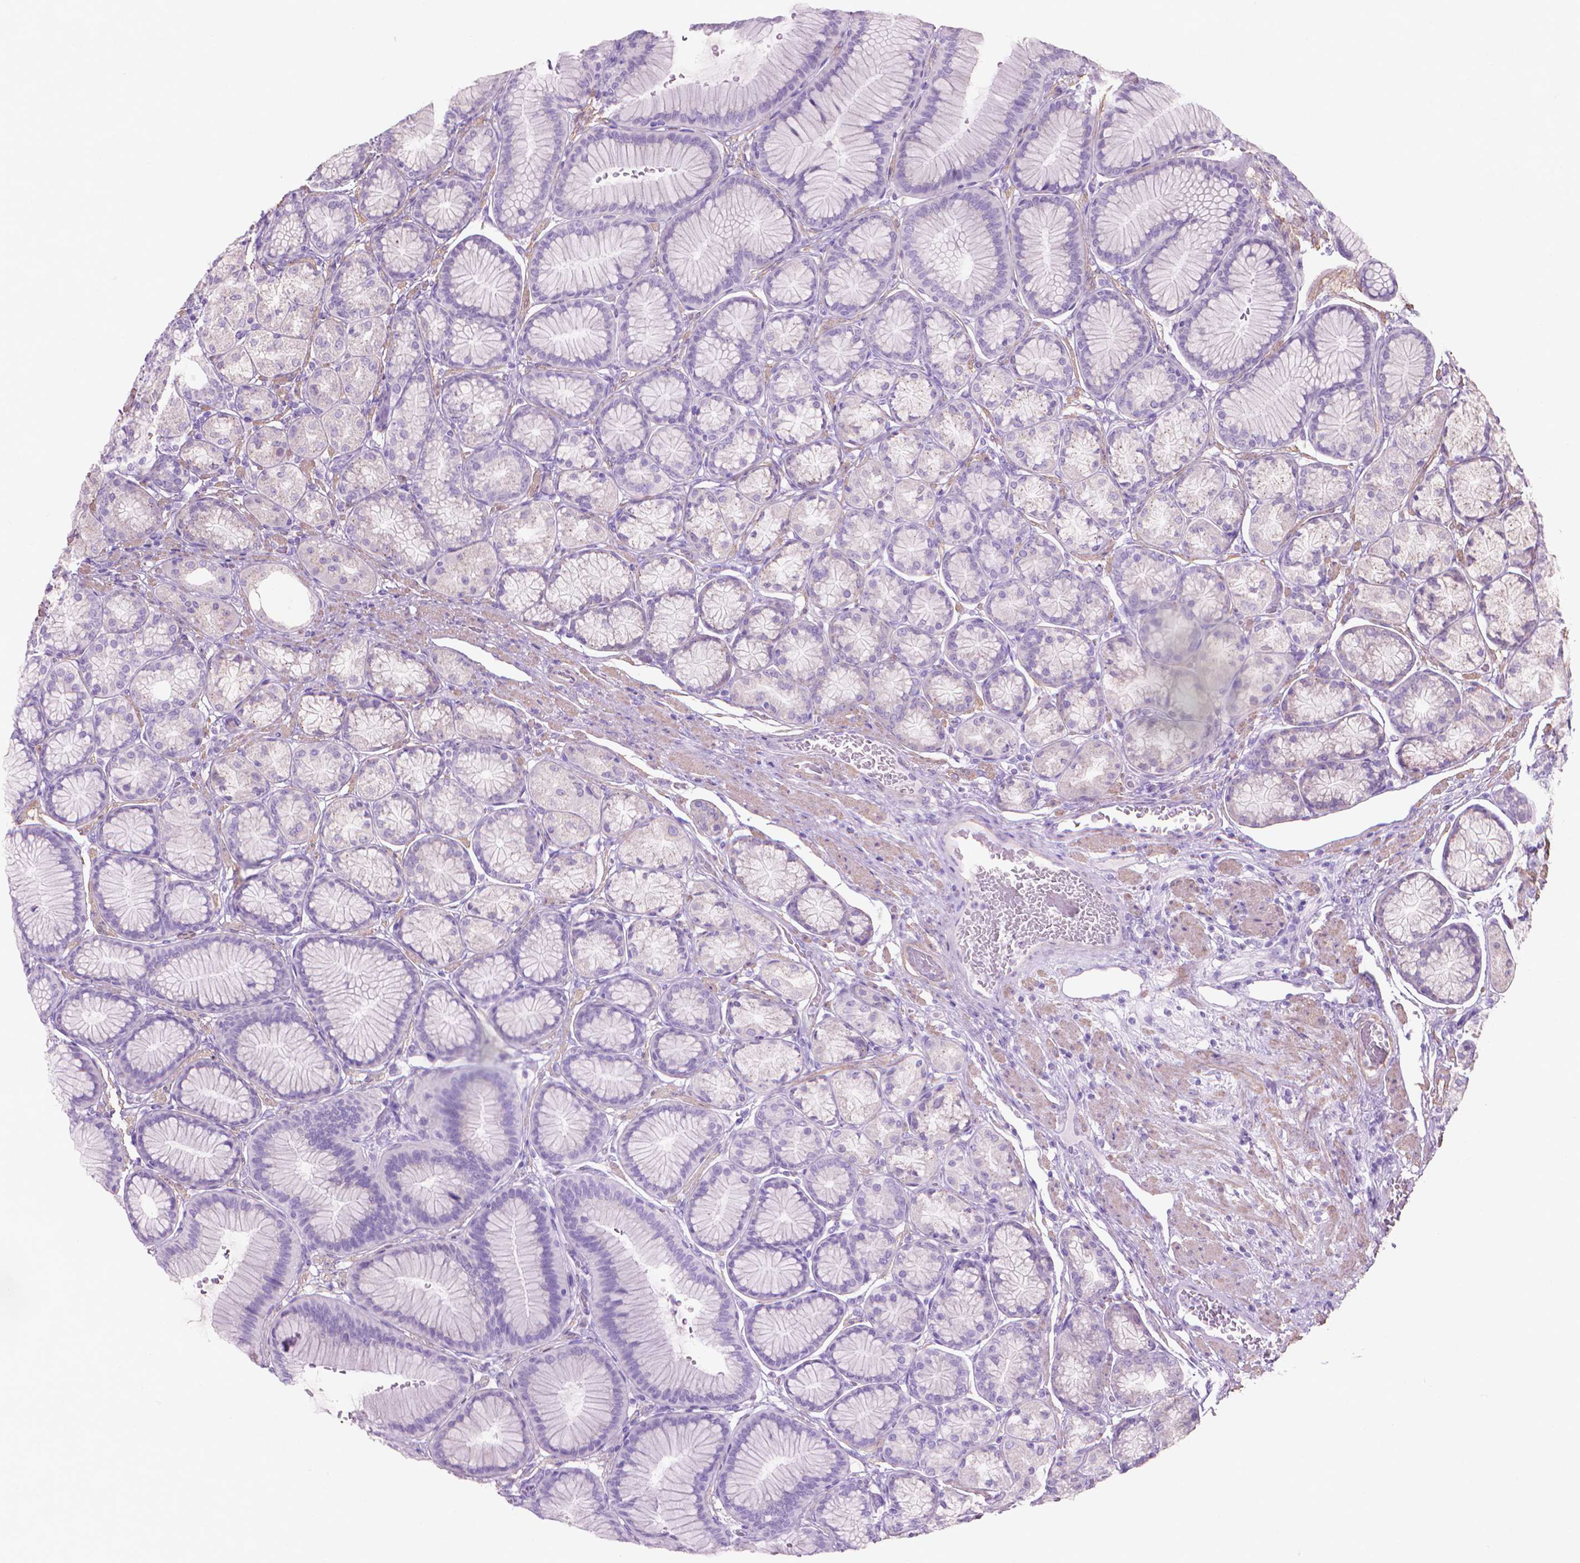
{"staining": {"intensity": "negative", "quantity": "none", "location": "none"}, "tissue": "stomach", "cell_type": "Glandular cells", "image_type": "normal", "snomed": [{"axis": "morphology", "description": "Normal tissue, NOS"}, {"axis": "morphology", "description": "Adenocarcinoma, NOS"}, {"axis": "morphology", "description": "Adenocarcinoma, High grade"}, {"axis": "topography", "description": "Stomach, upper"}, {"axis": "topography", "description": "Stomach"}], "caption": "The photomicrograph shows no staining of glandular cells in normal stomach.", "gene": "AQP10", "patient": {"sex": "female", "age": 65}}